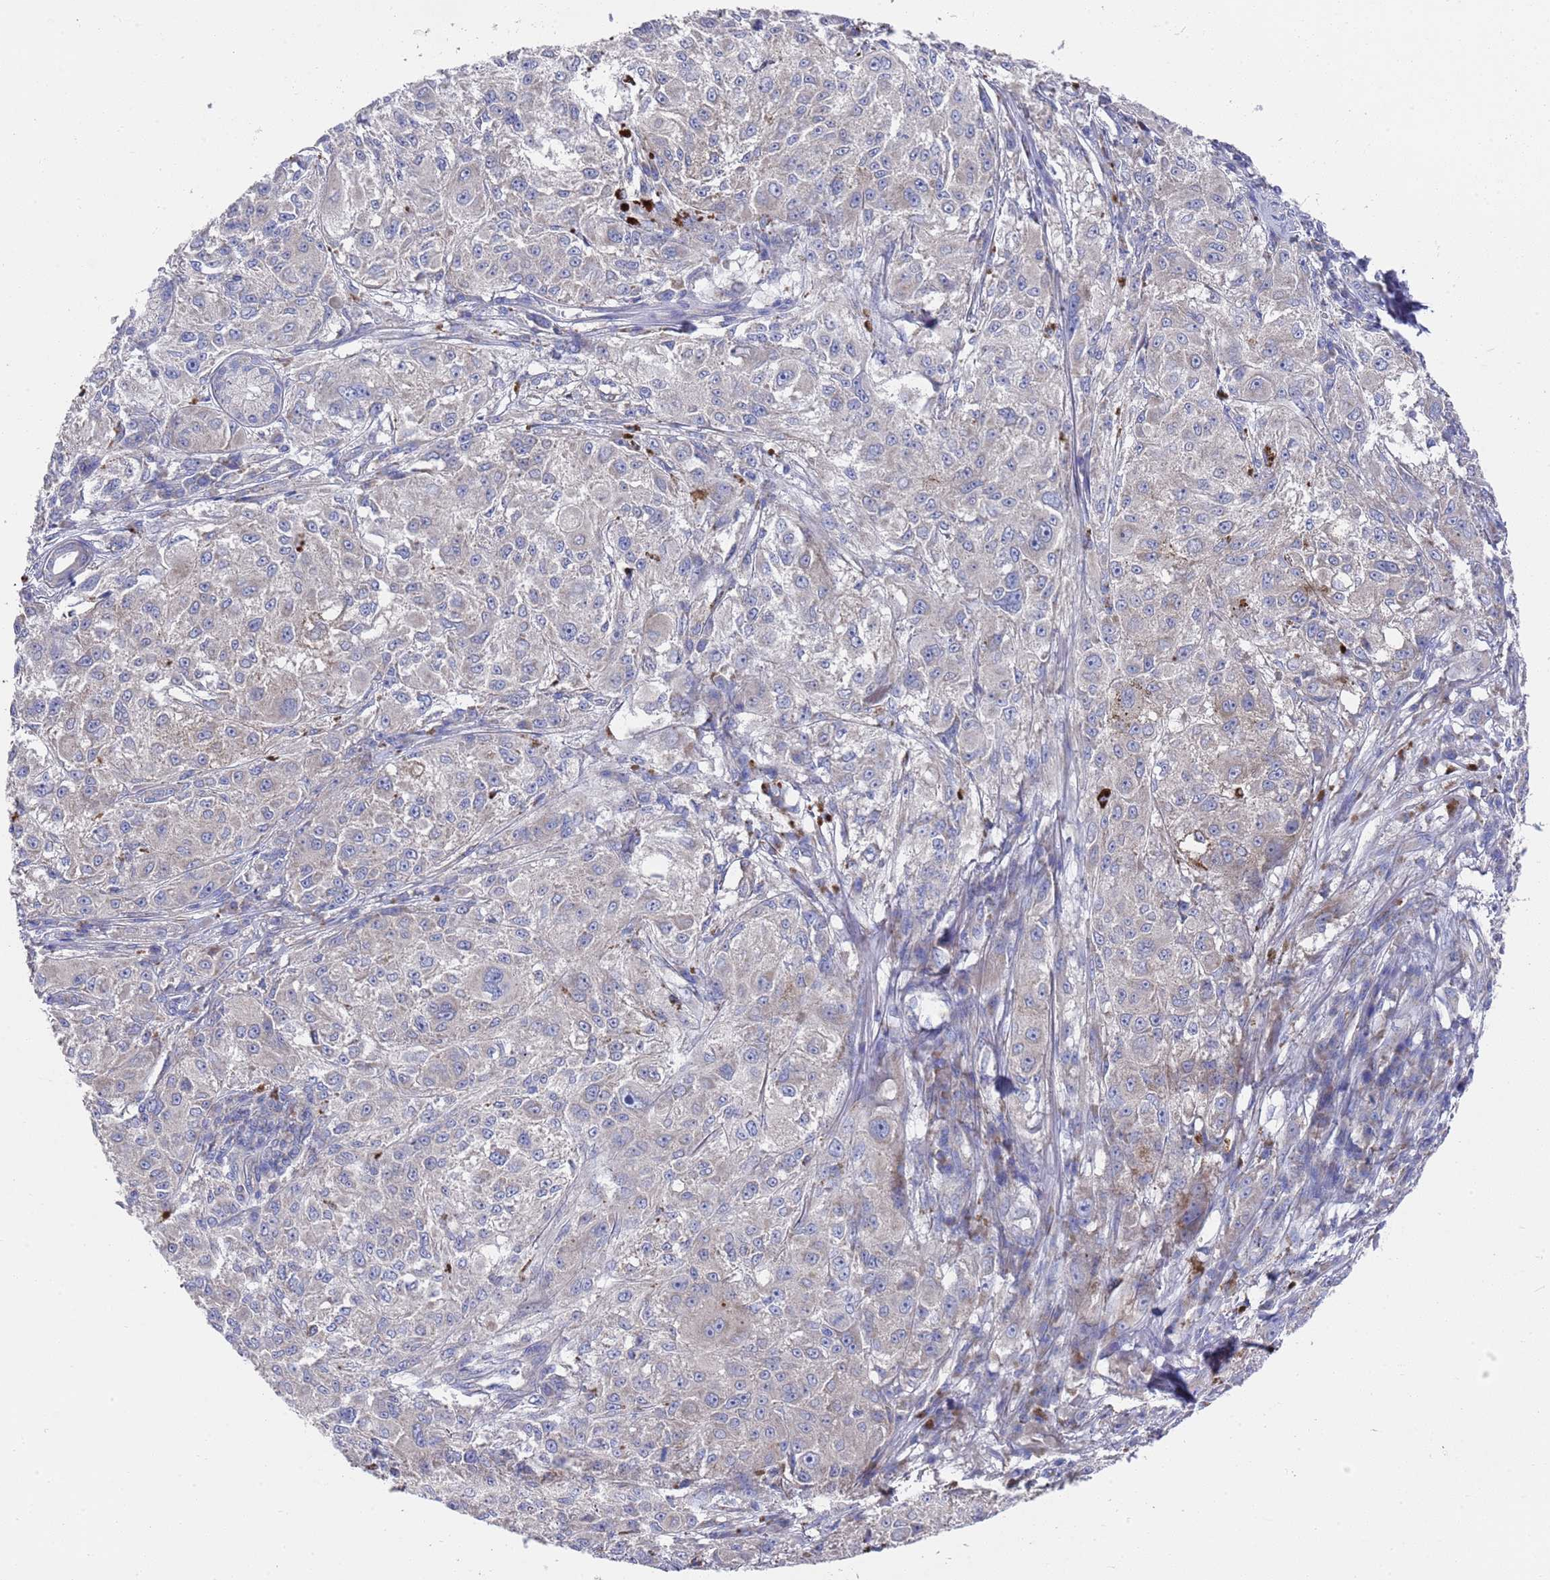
{"staining": {"intensity": "negative", "quantity": "none", "location": "none"}, "tissue": "melanoma", "cell_type": "Tumor cells", "image_type": "cancer", "snomed": [{"axis": "morphology", "description": "Necrosis, NOS"}, {"axis": "morphology", "description": "Malignant melanoma, NOS"}, {"axis": "topography", "description": "Skin"}], "caption": "High power microscopy image of an IHC image of malignant melanoma, revealing no significant expression in tumor cells. (DAB (3,3'-diaminobenzidine) immunohistochemistry (IHC) with hematoxylin counter stain).", "gene": "NPEPPS", "patient": {"sex": "female", "age": 87}}